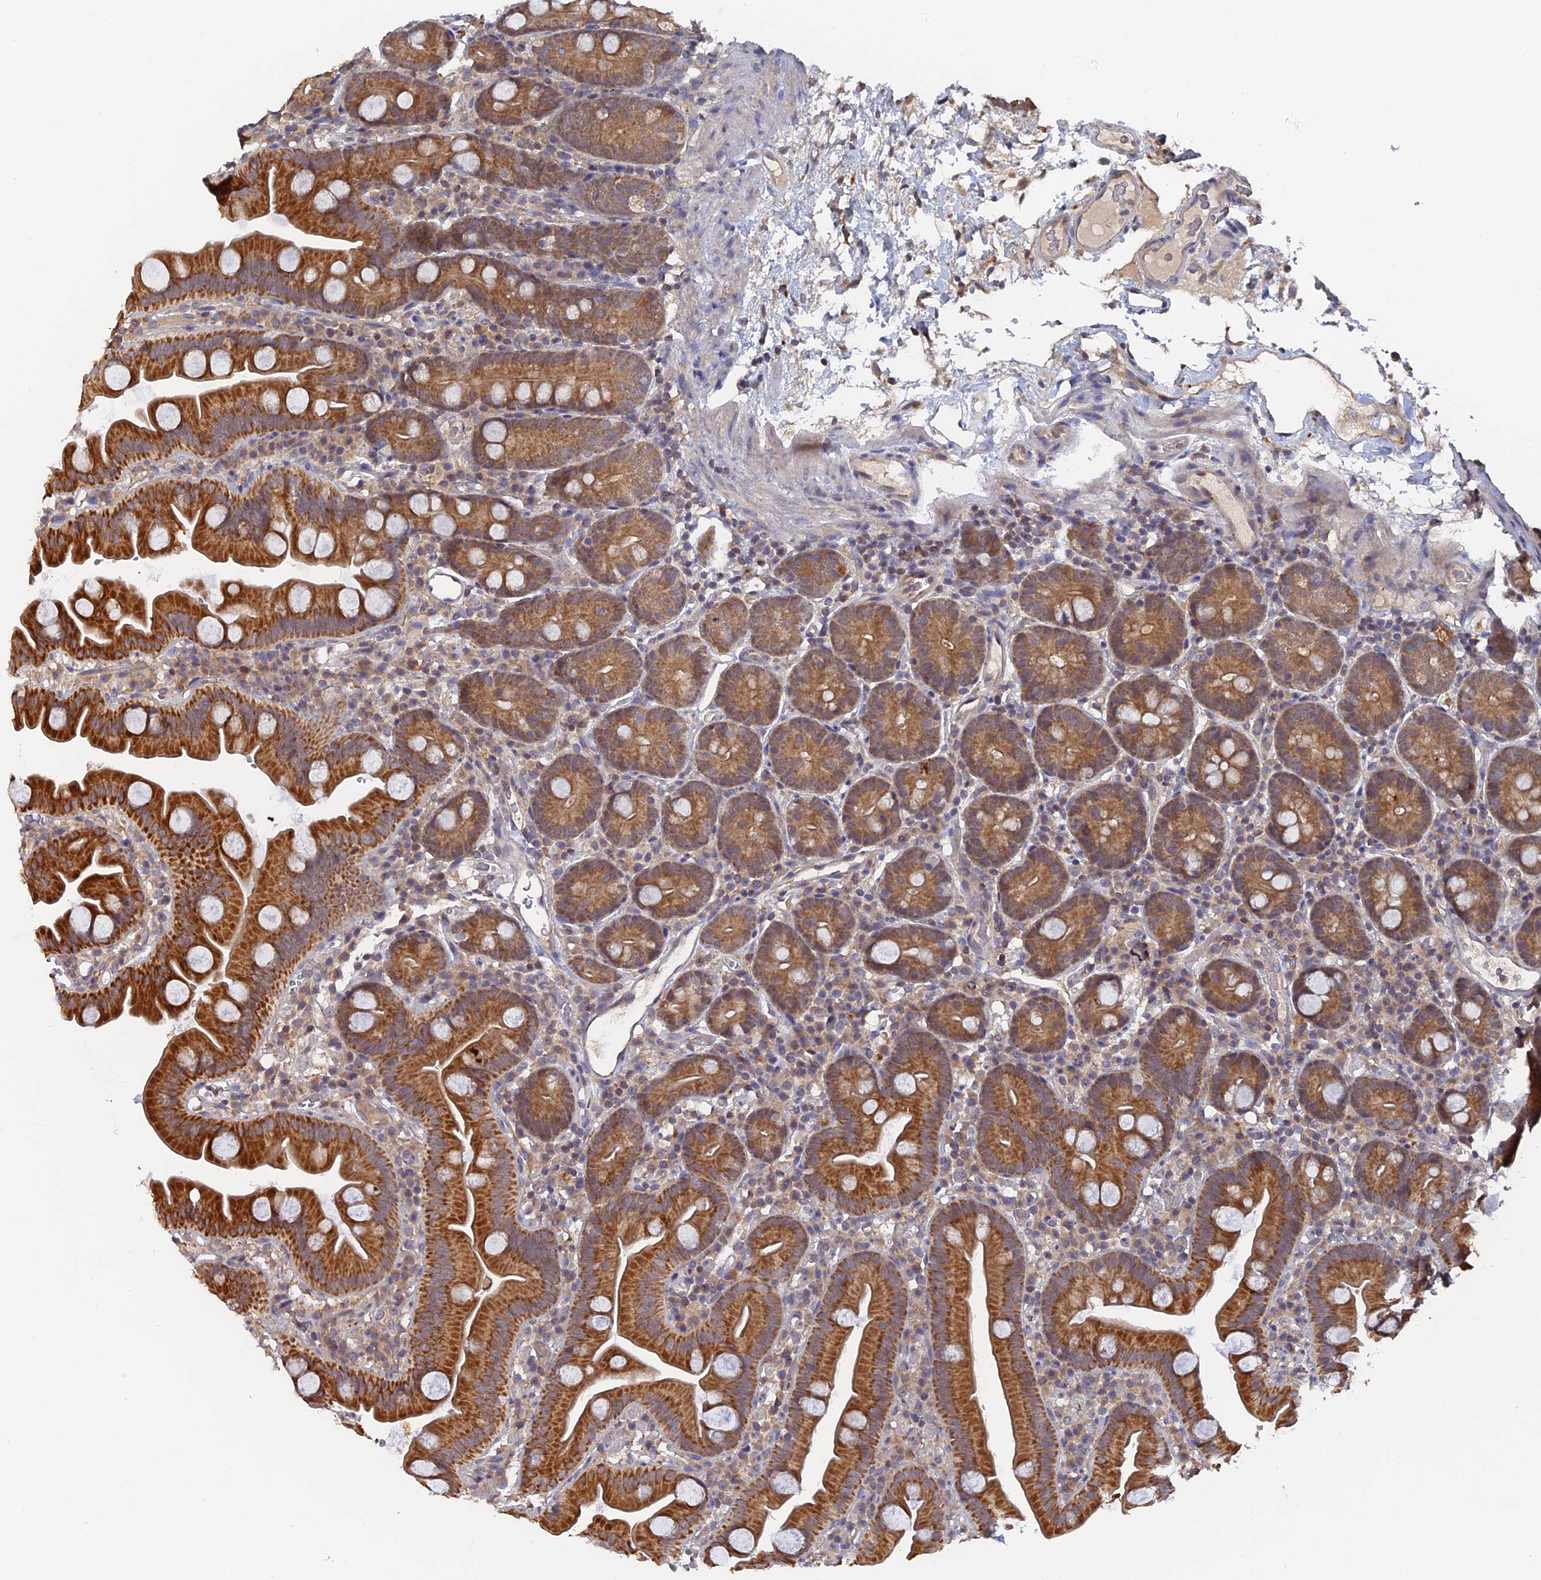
{"staining": {"intensity": "strong", "quantity": ">75%", "location": "cytoplasmic/membranous"}, "tissue": "small intestine", "cell_type": "Glandular cells", "image_type": "normal", "snomed": [{"axis": "morphology", "description": "Normal tissue, NOS"}, {"axis": "topography", "description": "Small intestine"}], "caption": "Strong cytoplasmic/membranous staining for a protein is identified in approximately >75% of glandular cells of benign small intestine using IHC.", "gene": "MIGA2", "patient": {"sex": "female", "age": 68}}